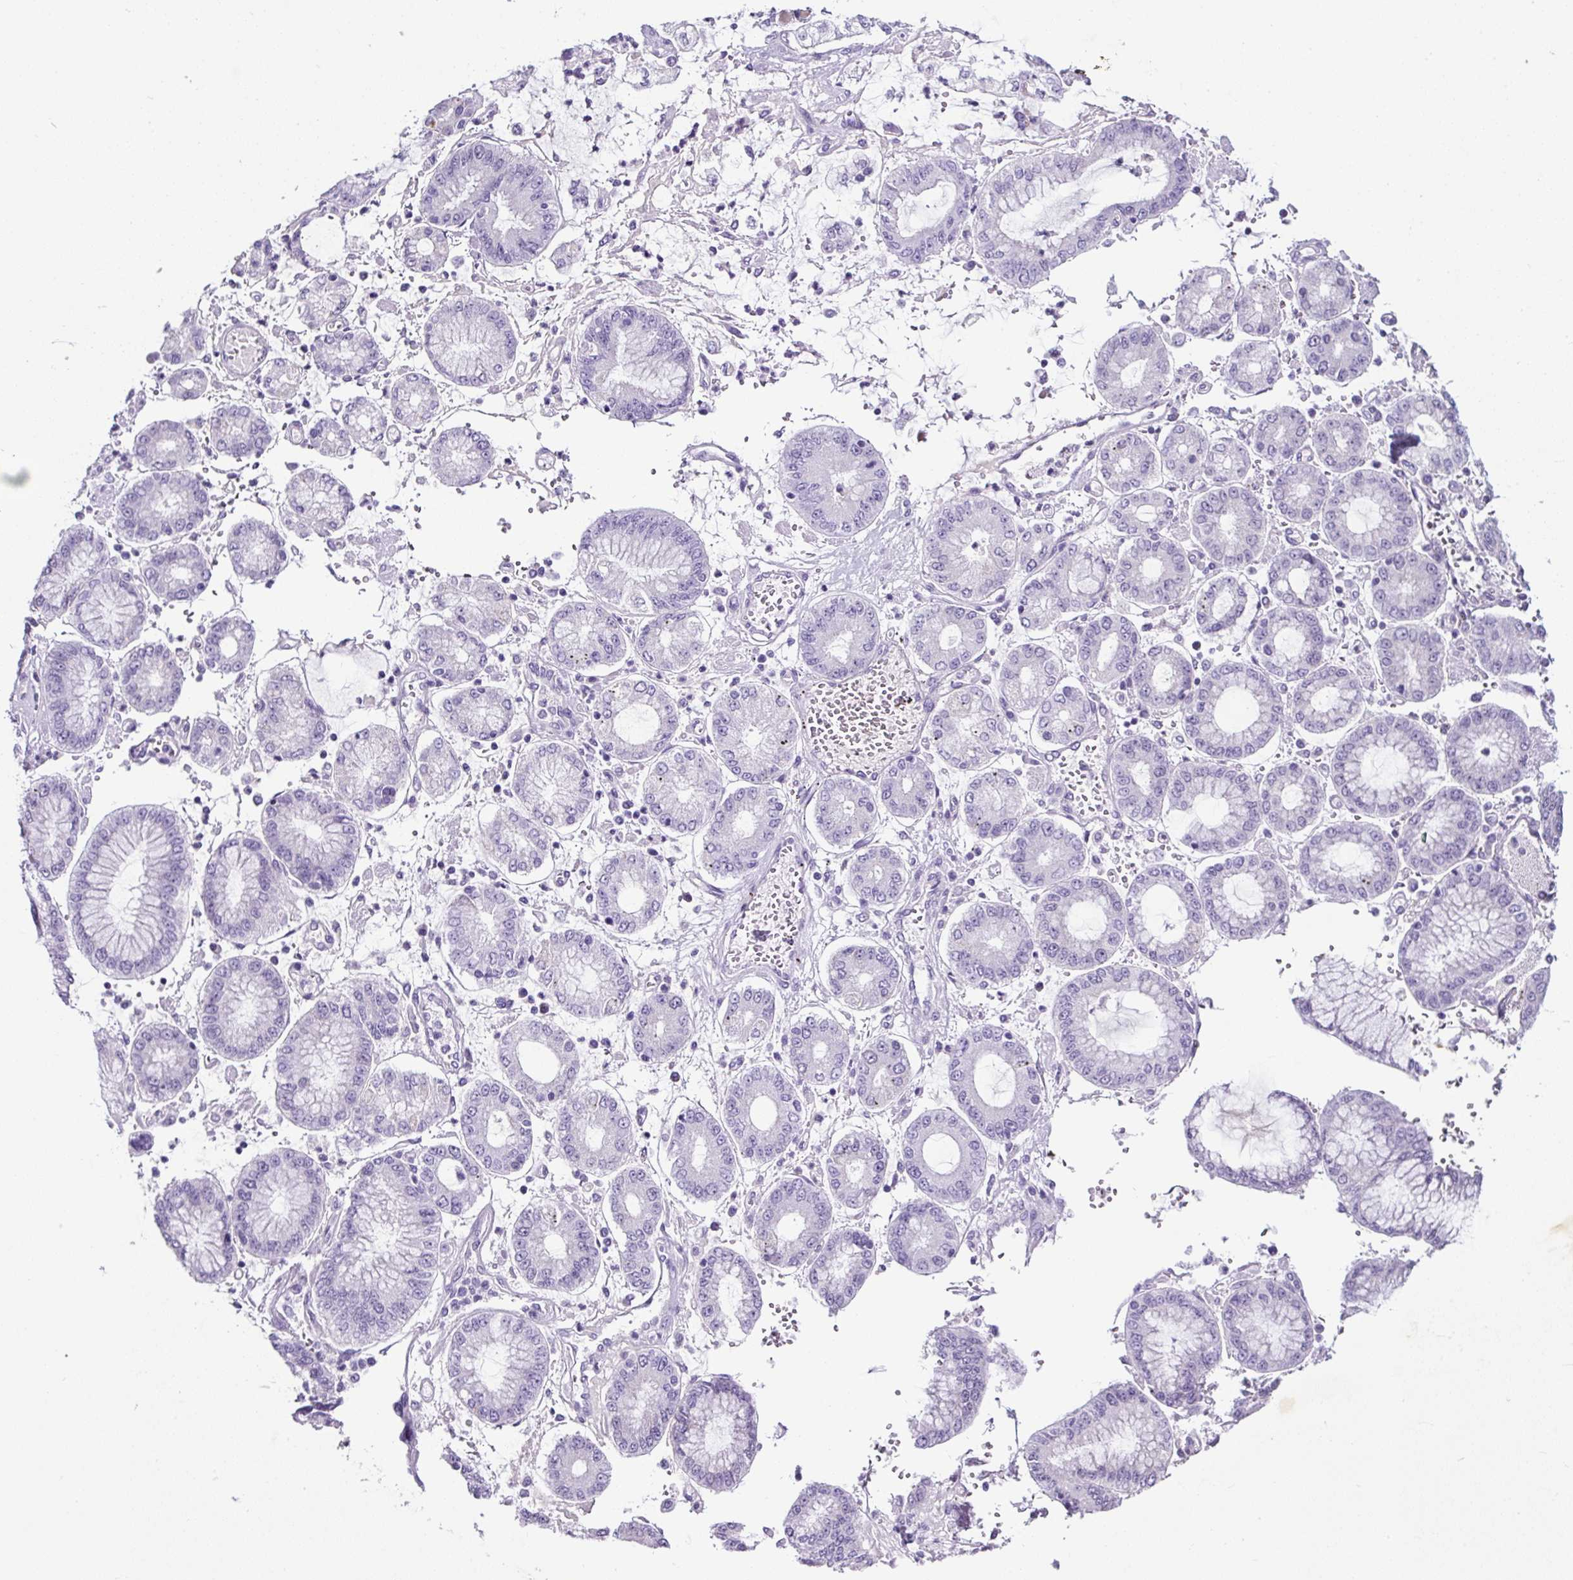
{"staining": {"intensity": "negative", "quantity": "none", "location": "none"}, "tissue": "stomach cancer", "cell_type": "Tumor cells", "image_type": "cancer", "snomed": [{"axis": "morphology", "description": "Adenocarcinoma, NOS"}, {"axis": "topography", "description": "Stomach"}], "caption": "This is an immunohistochemistry photomicrograph of stomach adenocarcinoma. There is no positivity in tumor cells.", "gene": "SP8", "patient": {"sex": "male", "age": 76}}